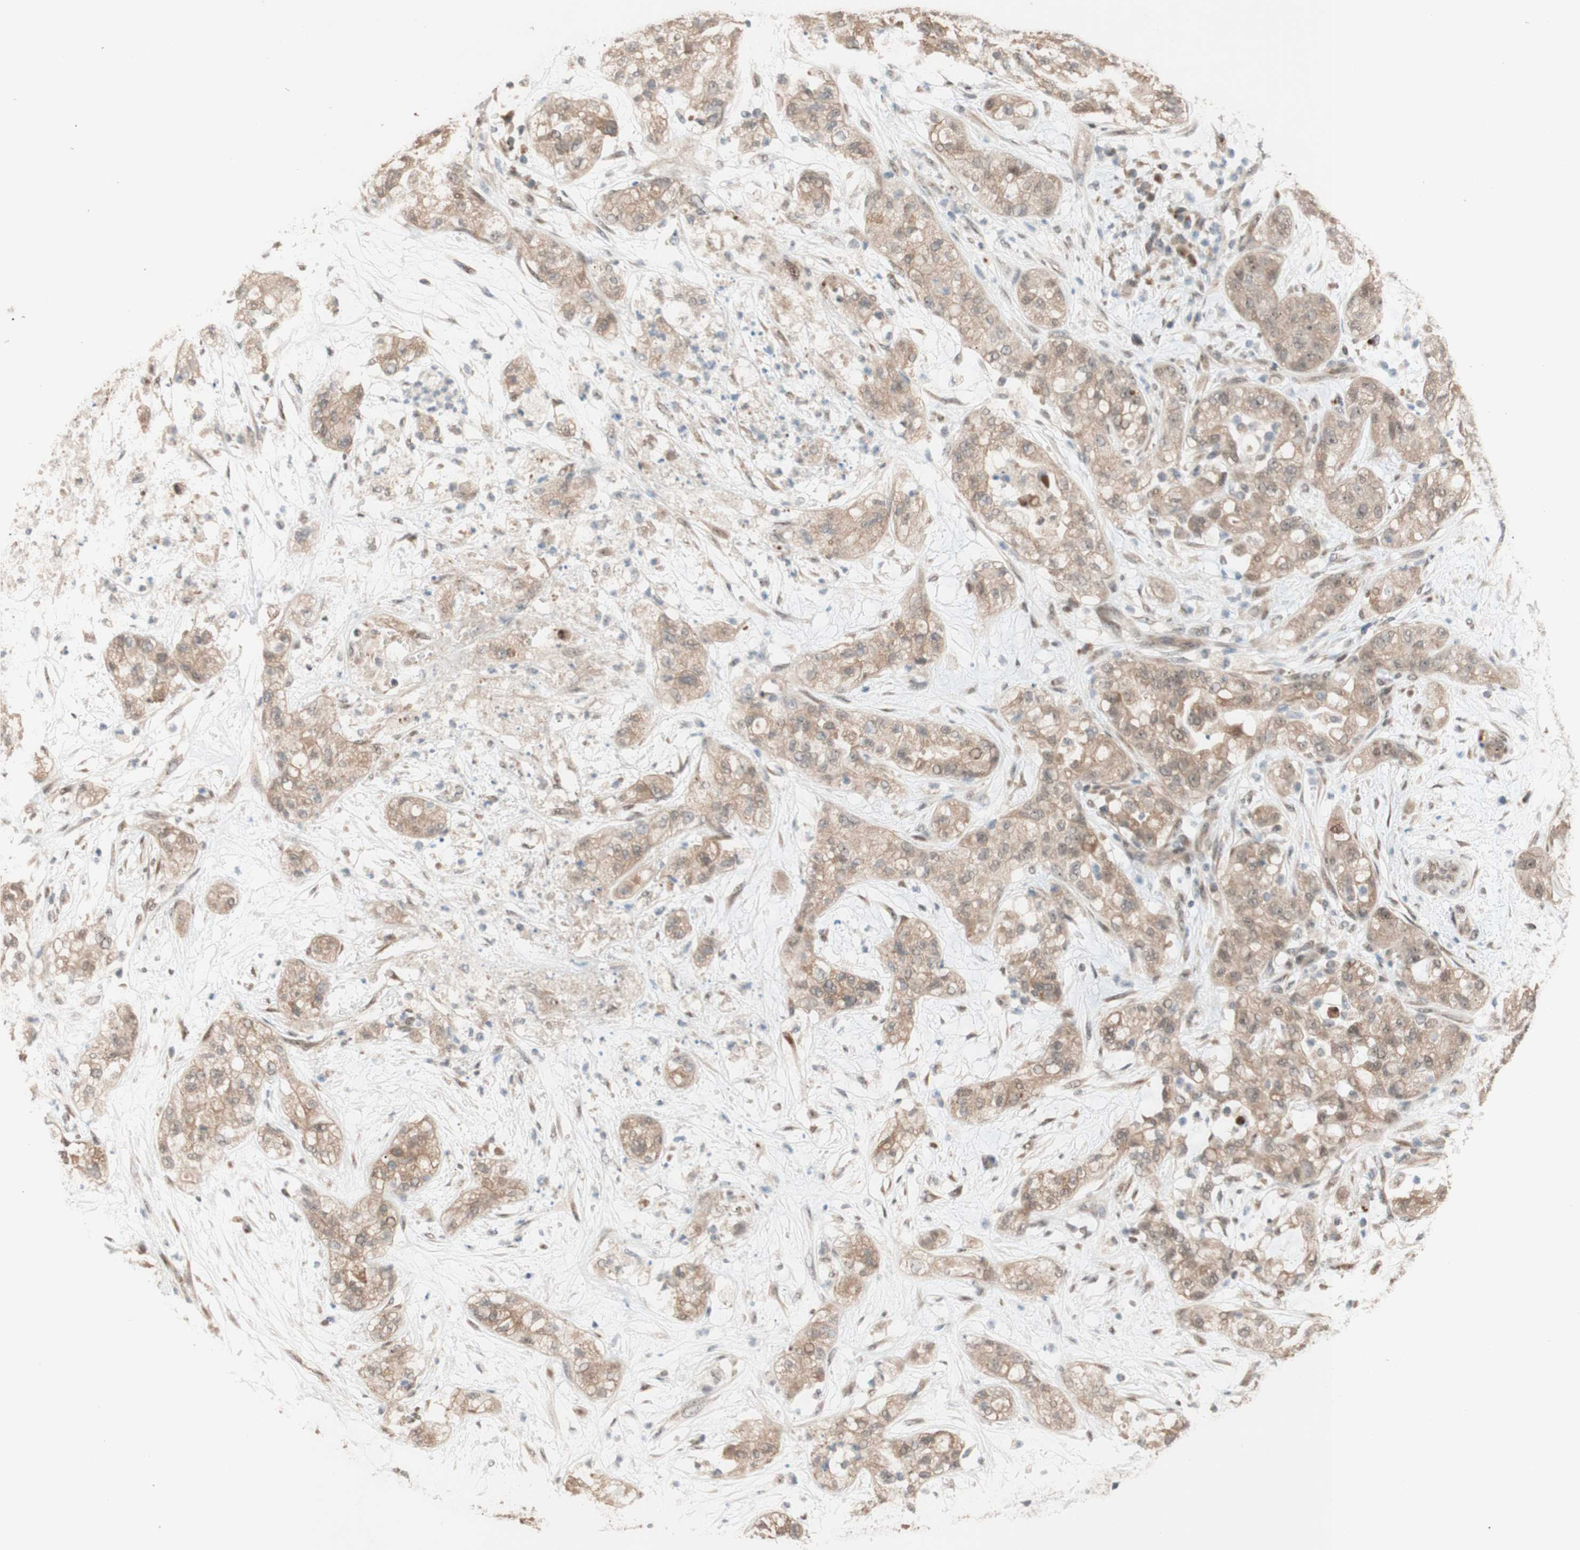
{"staining": {"intensity": "moderate", "quantity": ">75%", "location": "cytoplasmic/membranous"}, "tissue": "pancreatic cancer", "cell_type": "Tumor cells", "image_type": "cancer", "snomed": [{"axis": "morphology", "description": "Adenocarcinoma, NOS"}, {"axis": "topography", "description": "Pancreas"}], "caption": "Moderate cytoplasmic/membranous expression for a protein is identified in approximately >75% of tumor cells of pancreatic cancer using immunohistochemistry (IHC).", "gene": "CCNC", "patient": {"sex": "female", "age": 78}}